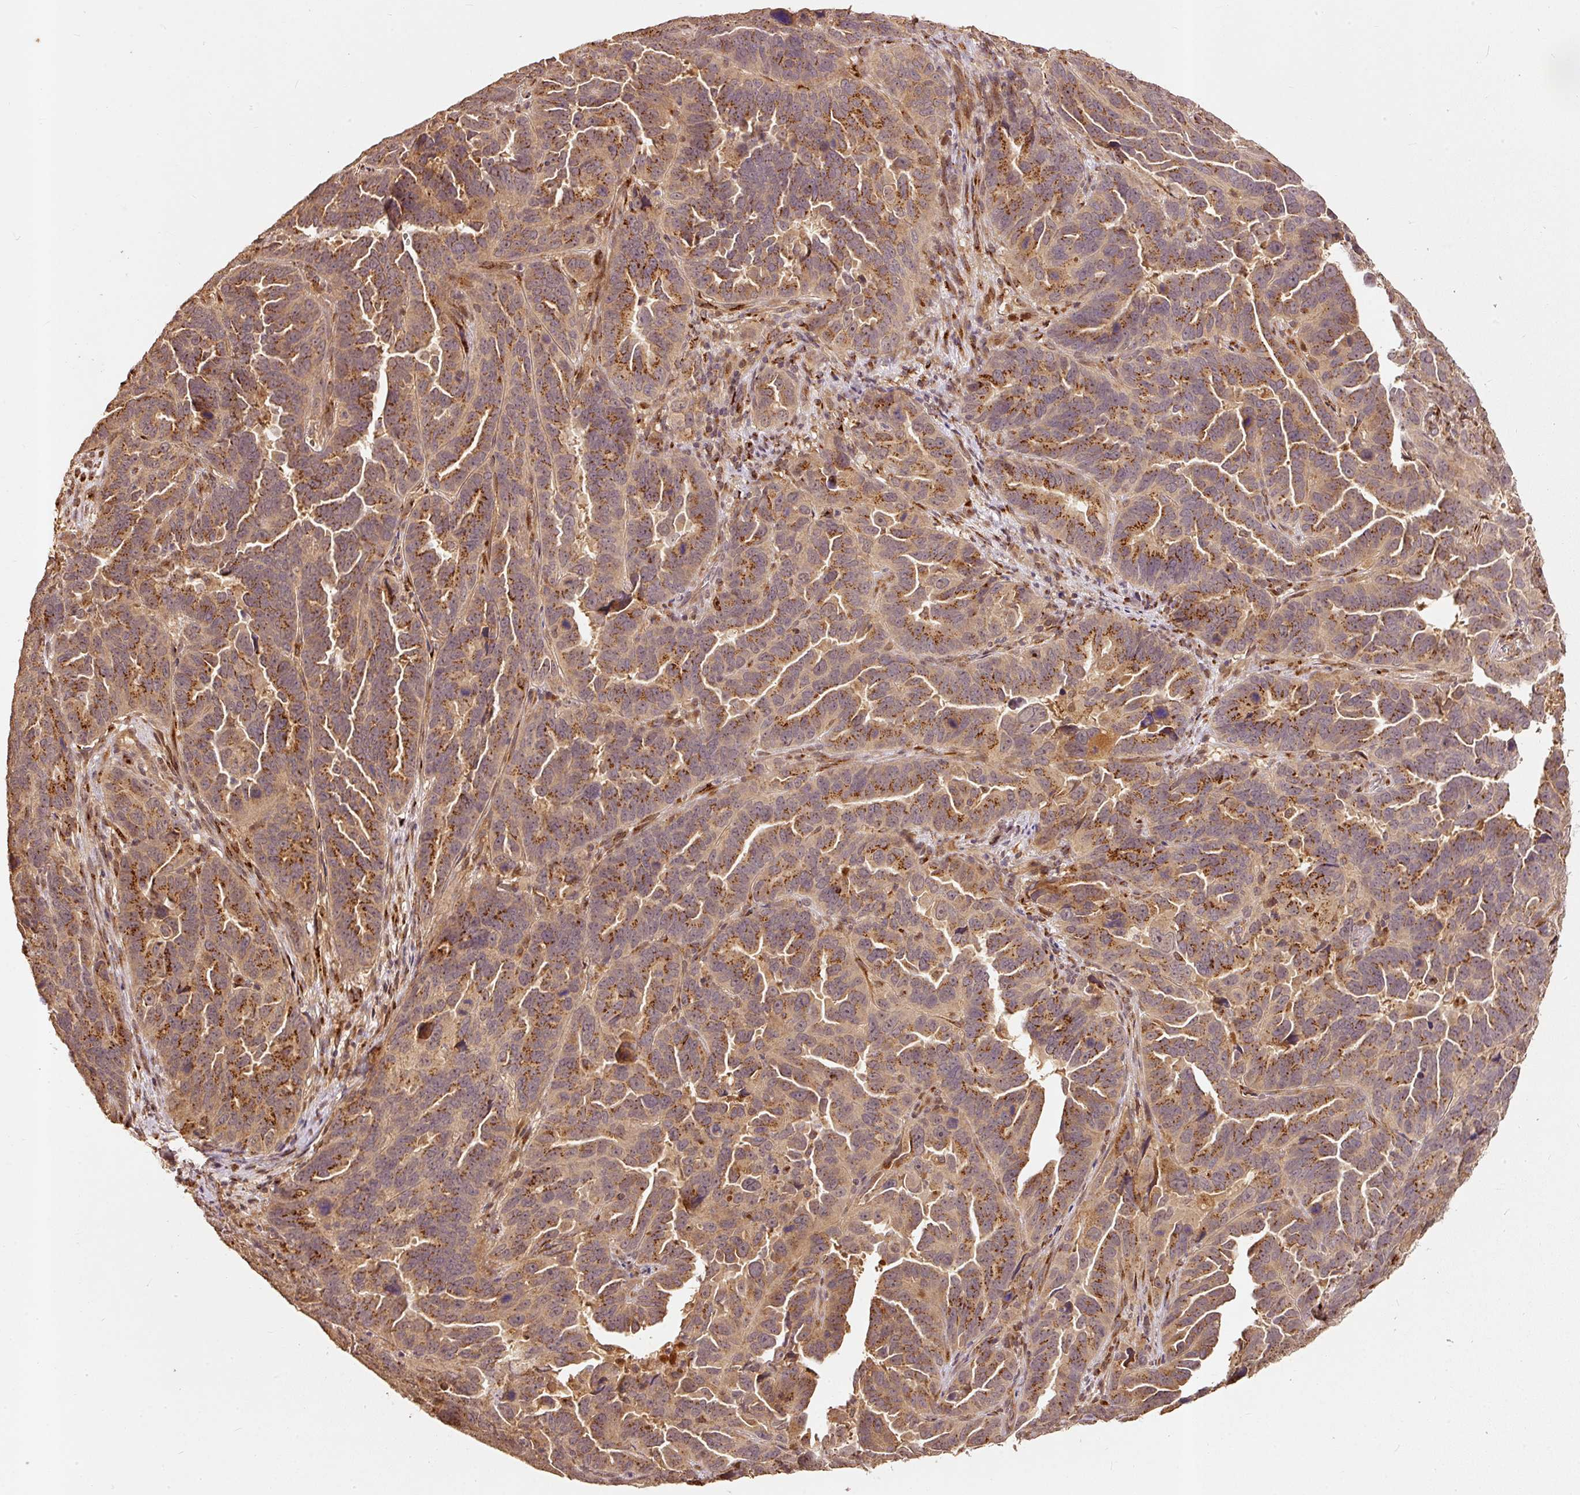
{"staining": {"intensity": "strong", "quantity": ">75%", "location": "cytoplasmic/membranous"}, "tissue": "endometrial cancer", "cell_type": "Tumor cells", "image_type": "cancer", "snomed": [{"axis": "morphology", "description": "Adenocarcinoma, NOS"}, {"axis": "topography", "description": "Endometrium"}], "caption": "Brown immunohistochemical staining in human adenocarcinoma (endometrial) shows strong cytoplasmic/membranous staining in about >75% of tumor cells.", "gene": "FUT8", "patient": {"sex": "female", "age": 65}}